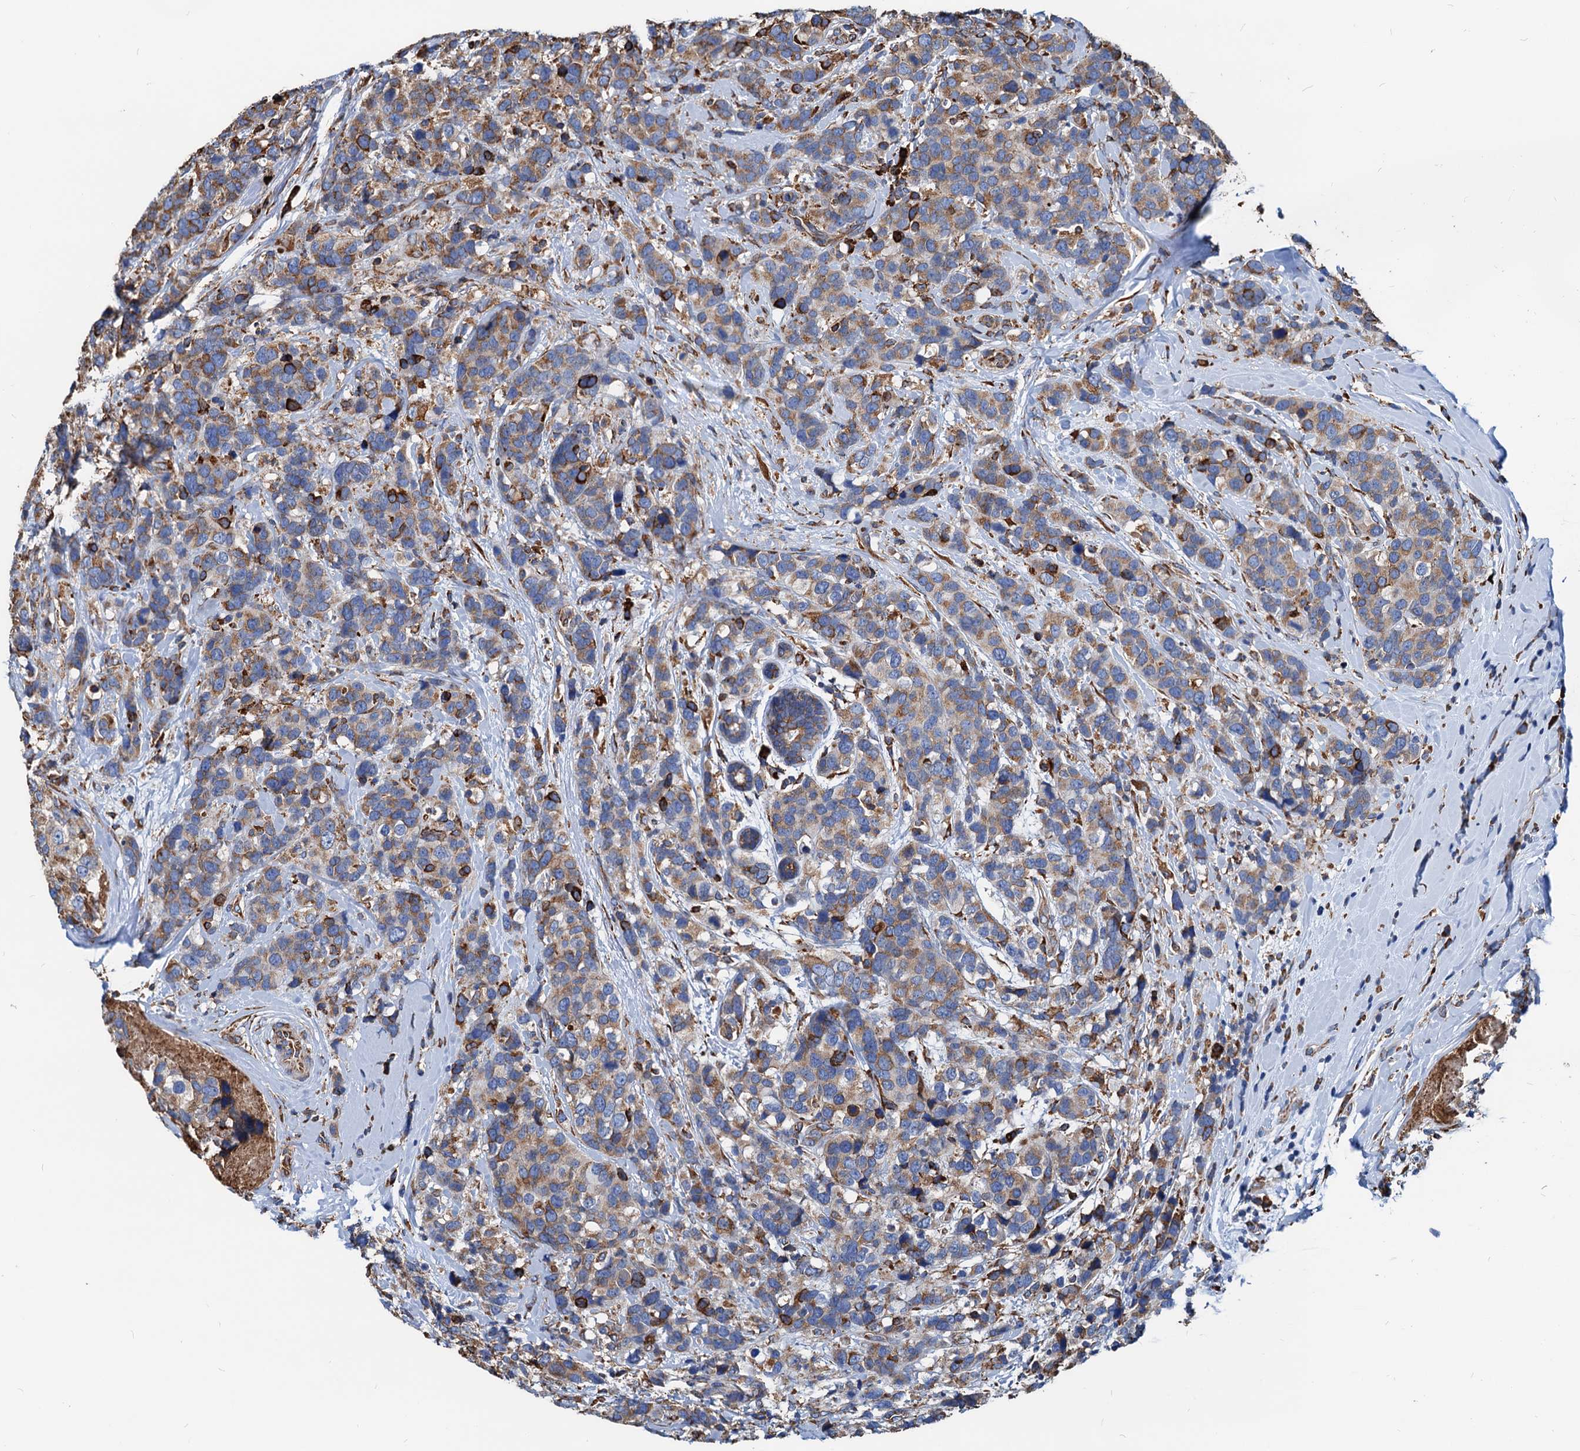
{"staining": {"intensity": "moderate", "quantity": ">75%", "location": "cytoplasmic/membranous"}, "tissue": "breast cancer", "cell_type": "Tumor cells", "image_type": "cancer", "snomed": [{"axis": "morphology", "description": "Lobular carcinoma"}, {"axis": "topography", "description": "Breast"}], "caption": "Immunohistochemistry (IHC) micrograph of human breast cancer stained for a protein (brown), which exhibits medium levels of moderate cytoplasmic/membranous staining in about >75% of tumor cells.", "gene": "HSPA5", "patient": {"sex": "female", "age": 59}}